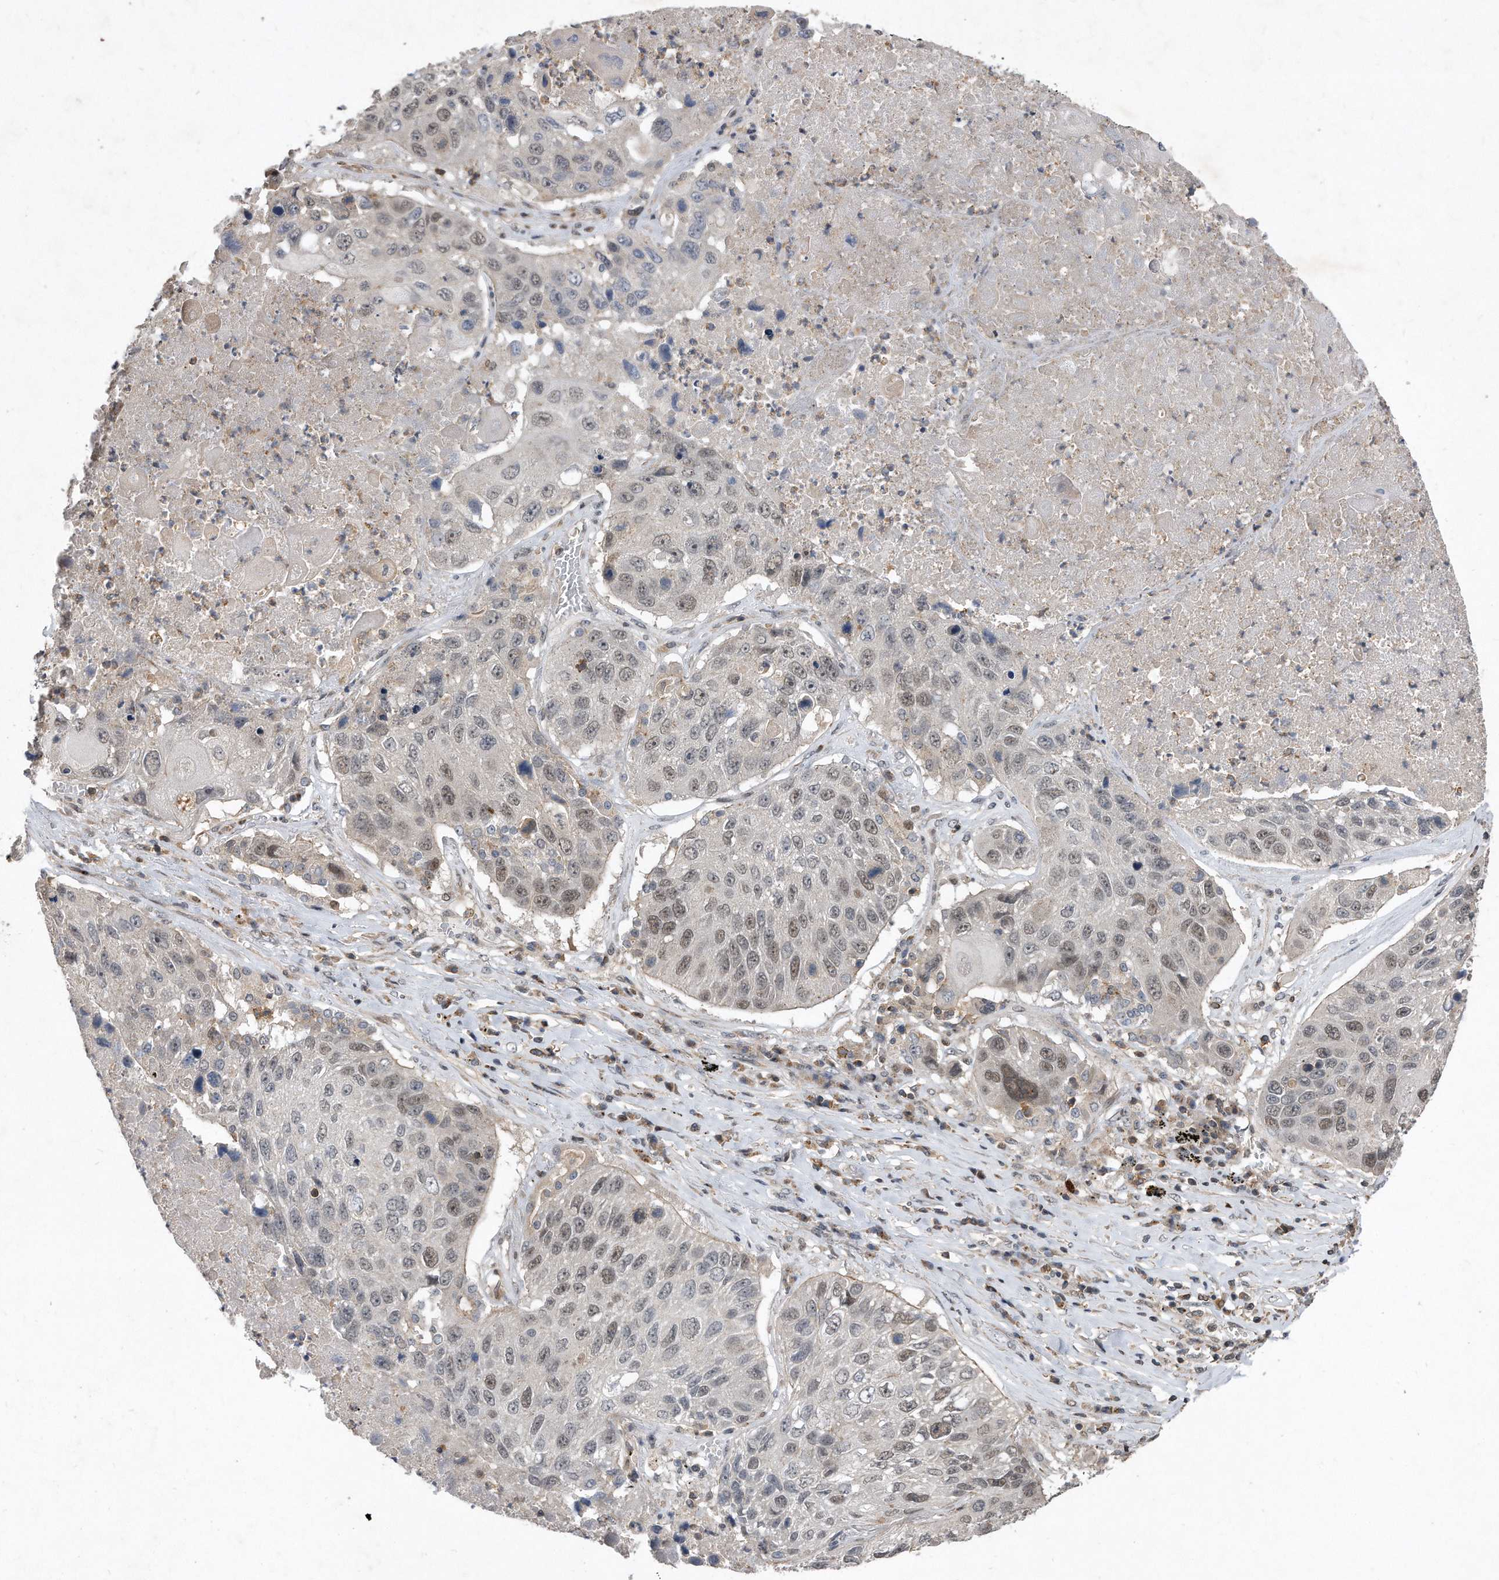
{"staining": {"intensity": "weak", "quantity": "25%-75%", "location": "nuclear"}, "tissue": "lung cancer", "cell_type": "Tumor cells", "image_type": "cancer", "snomed": [{"axis": "morphology", "description": "Squamous cell carcinoma, NOS"}, {"axis": "topography", "description": "Lung"}], "caption": "Immunohistochemical staining of lung squamous cell carcinoma demonstrates low levels of weak nuclear positivity in approximately 25%-75% of tumor cells.", "gene": "PGBD2", "patient": {"sex": "male", "age": 61}}